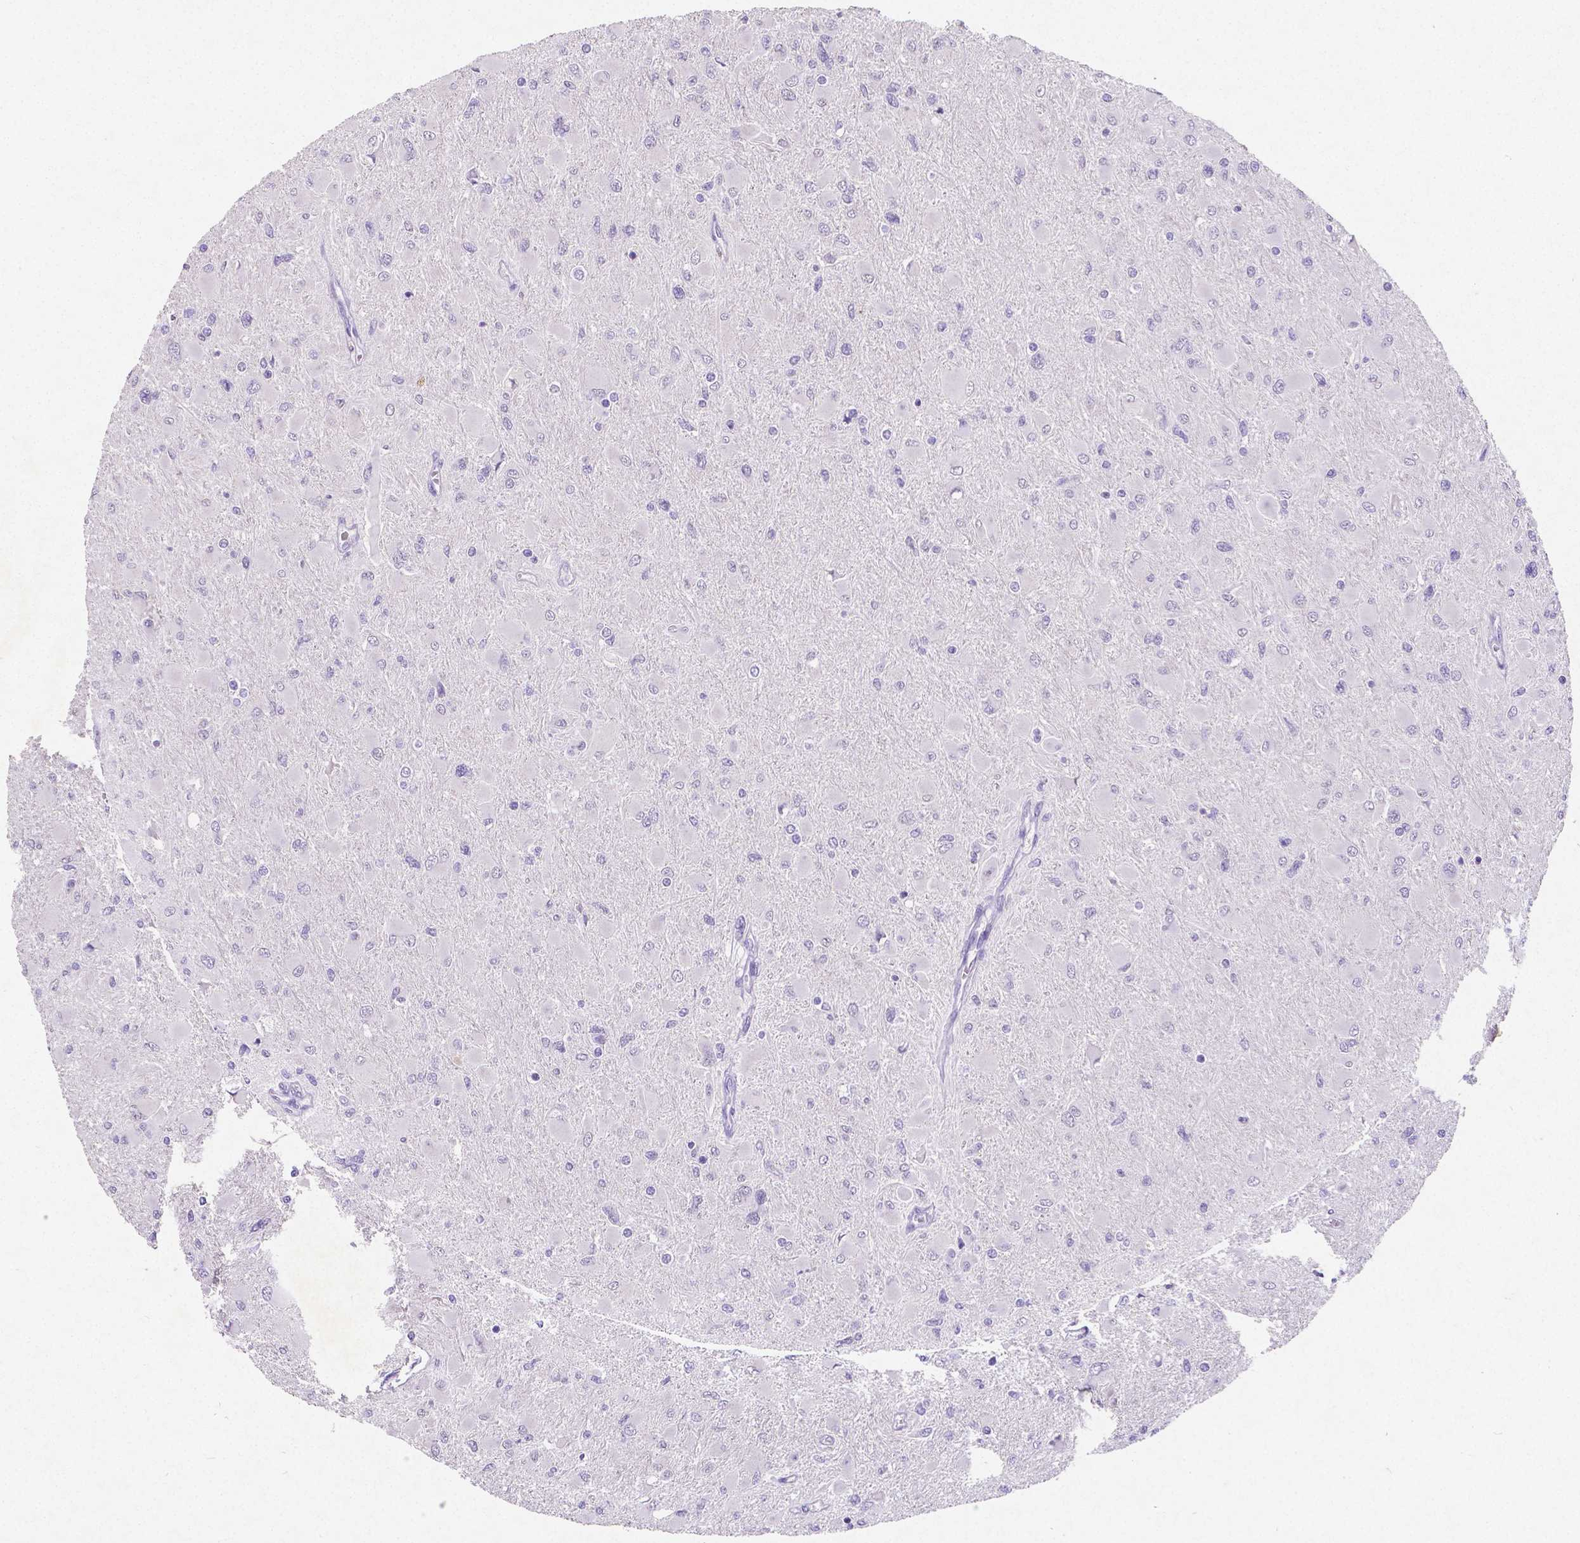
{"staining": {"intensity": "negative", "quantity": "none", "location": "none"}, "tissue": "glioma", "cell_type": "Tumor cells", "image_type": "cancer", "snomed": [{"axis": "morphology", "description": "Glioma, malignant, High grade"}, {"axis": "topography", "description": "Cerebral cortex"}], "caption": "IHC of glioma displays no positivity in tumor cells. (DAB (3,3'-diaminobenzidine) immunohistochemistry with hematoxylin counter stain).", "gene": "SATB2", "patient": {"sex": "female", "age": 36}}